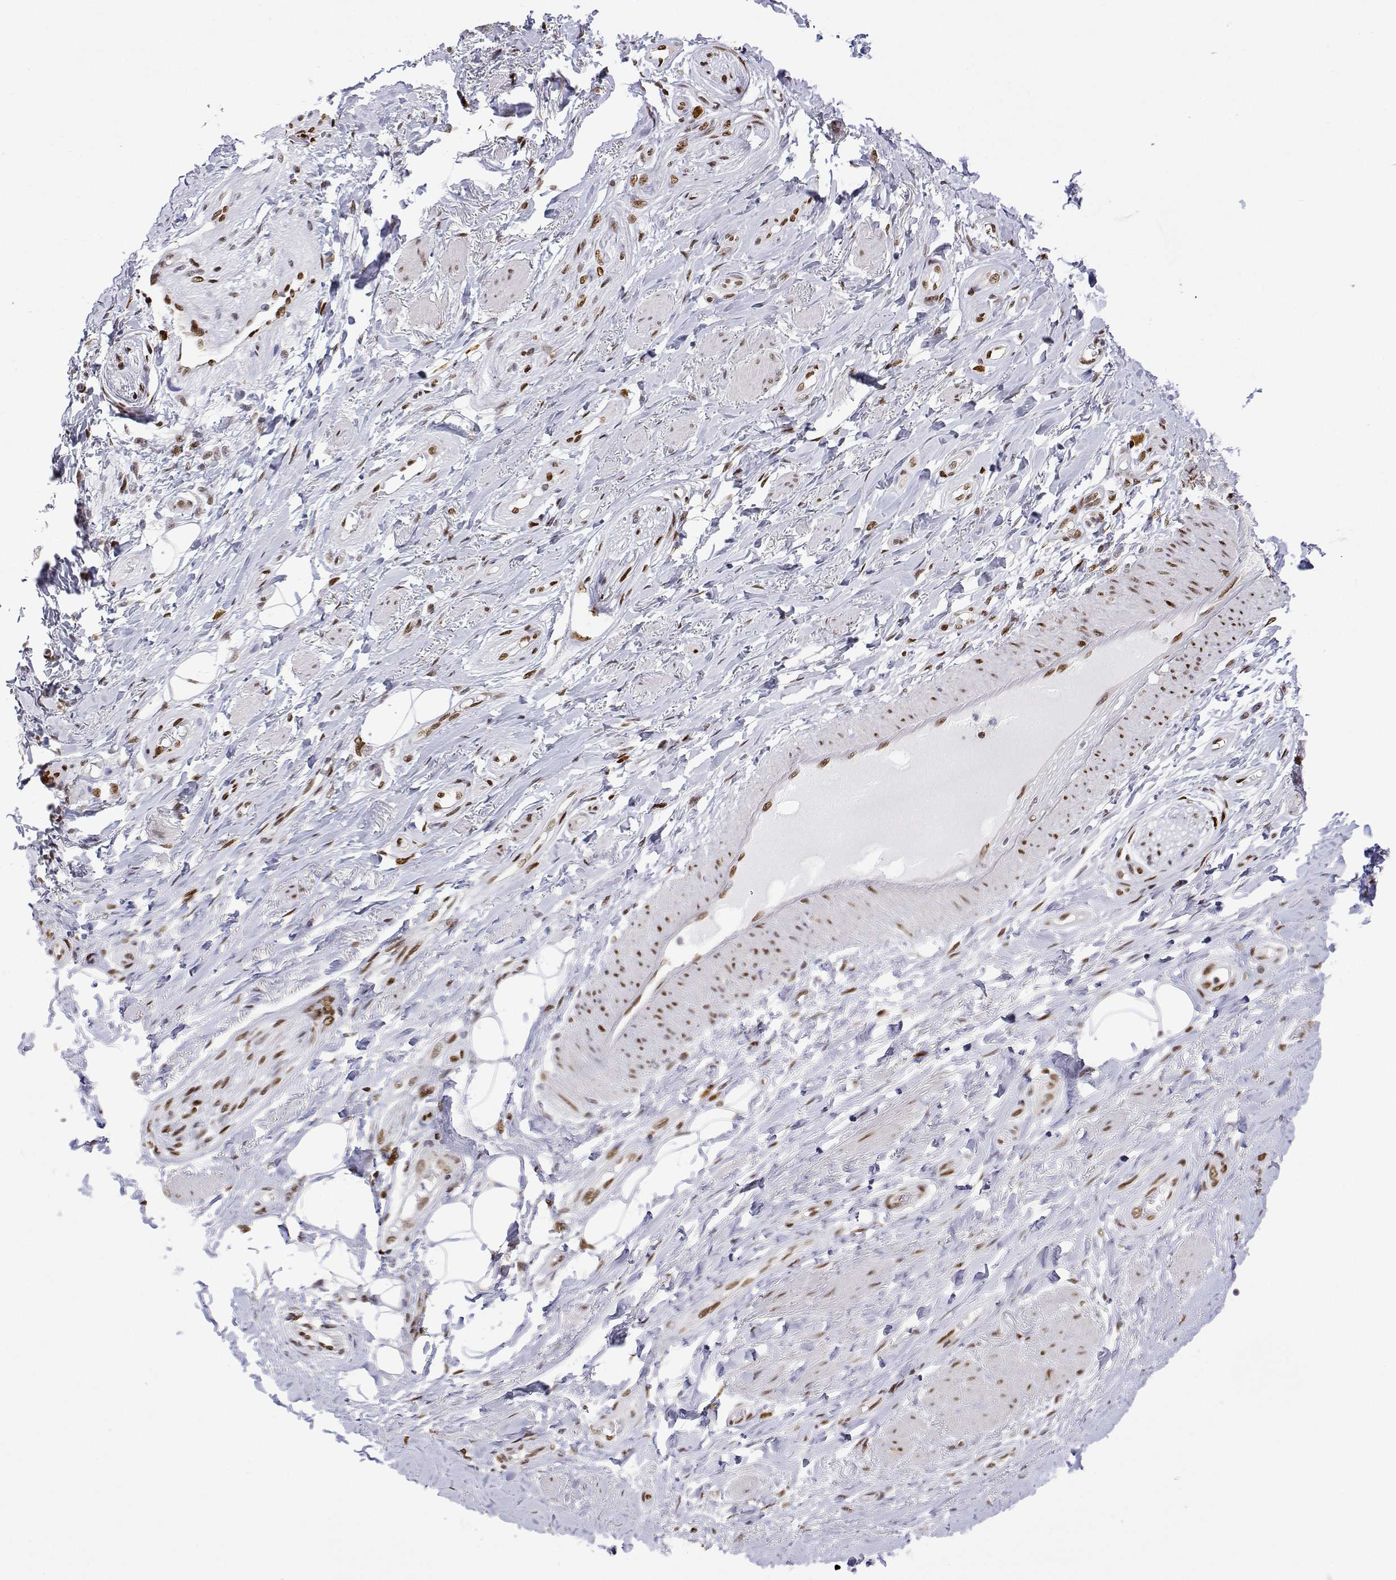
{"staining": {"intensity": "moderate", "quantity": "<25%", "location": "nuclear"}, "tissue": "adipose tissue", "cell_type": "Adipocytes", "image_type": "normal", "snomed": [{"axis": "morphology", "description": "Normal tissue, NOS"}, {"axis": "topography", "description": "Anal"}, {"axis": "topography", "description": "Peripheral nerve tissue"}], "caption": "A photomicrograph of human adipose tissue stained for a protein shows moderate nuclear brown staining in adipocytes. (DAB (3,3'-diaminobenzidine) IHC, brown staining for protein, blue staining for nuclei).", "gene": "XPC", "patient": {"sex": "male", "age": 53}}